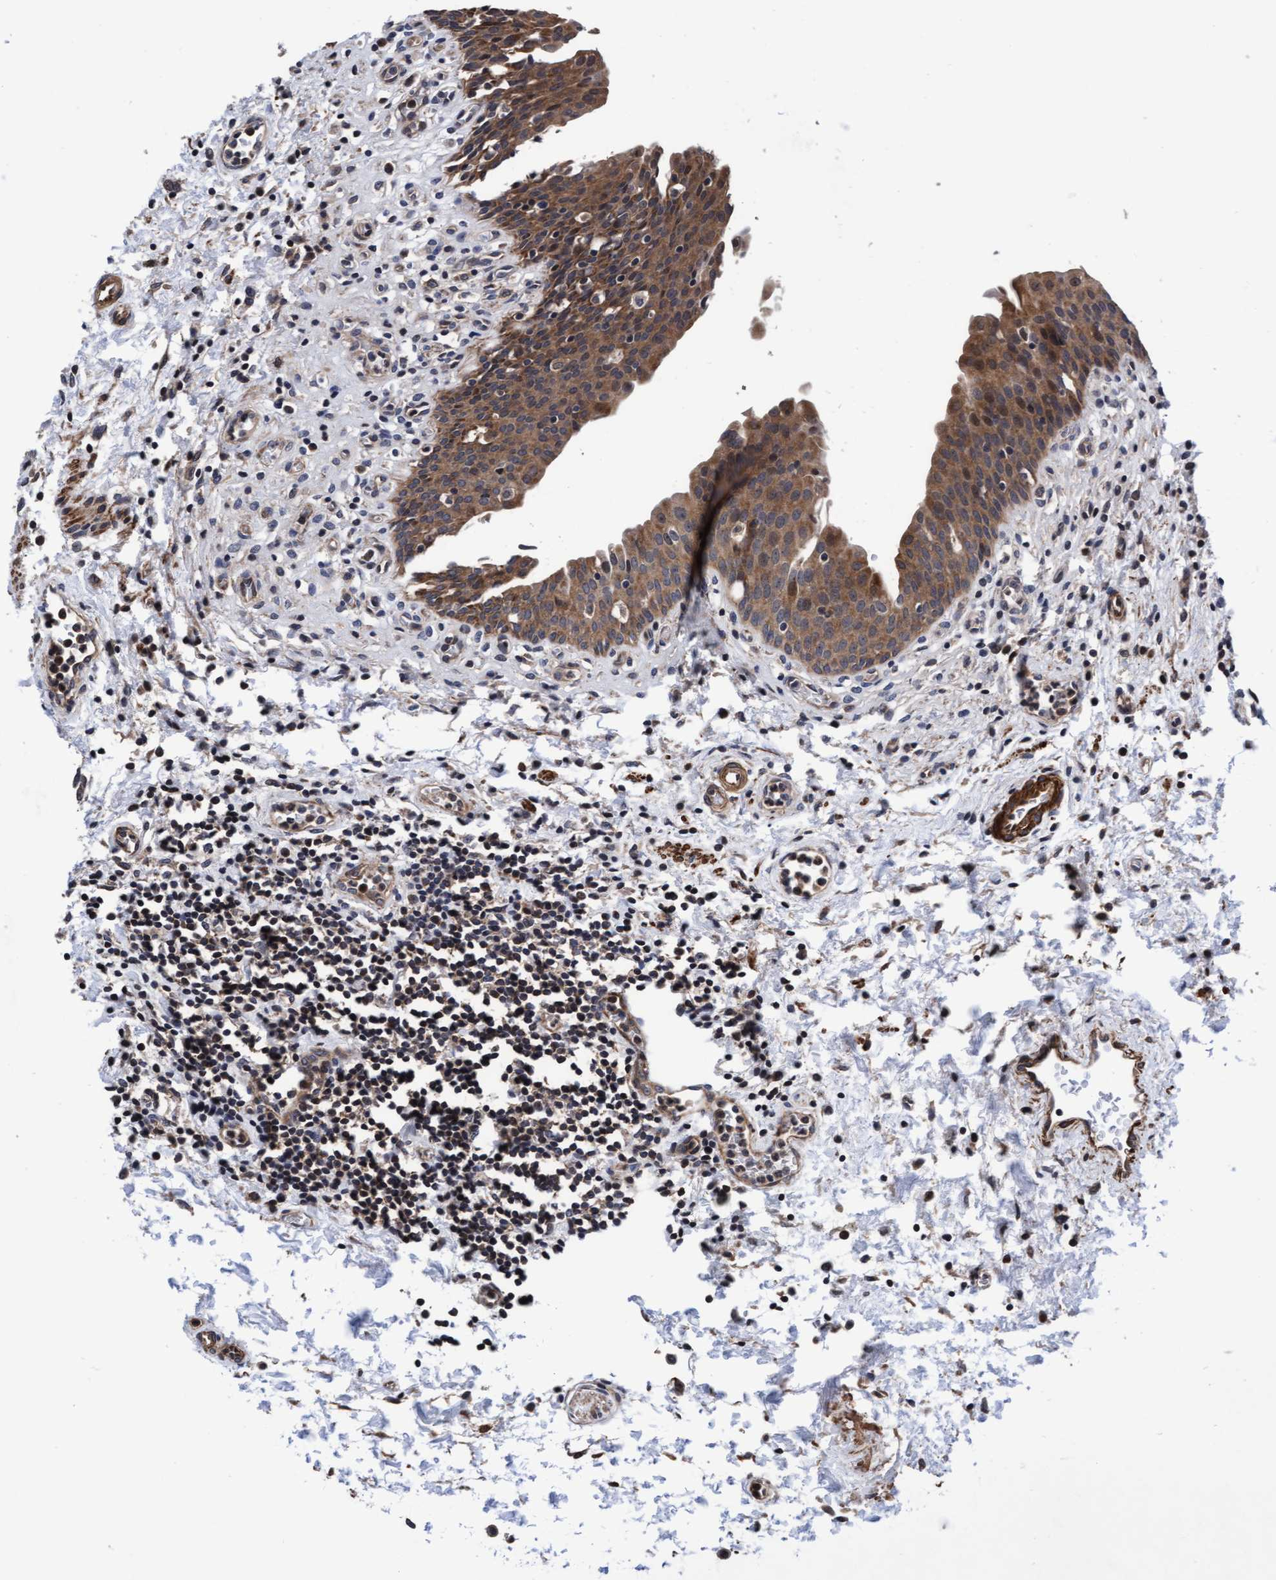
{"staining": {"intensity": "moderate", "quantity": ">75%", "location": "cytoplasmic/membranous"}, "tissue": "urinary bladder", "cell_type": "Urothelial cells", "image_type": "normal", "snomed": [{"axis": "morphology", "description": "Normal tissue, NOS"}, {"axis": "topography", "description": "Urinary bladder"}], "caption": "IHC photomicrograph of normal human urinary bladder stained for a protein (brown), which displays medium levels of moderate cytoplasmic/membranous expression in about >75% of urothelial cells.", "gene": "EFCAB13", "patient": {"sex": "male", "age": 37}}